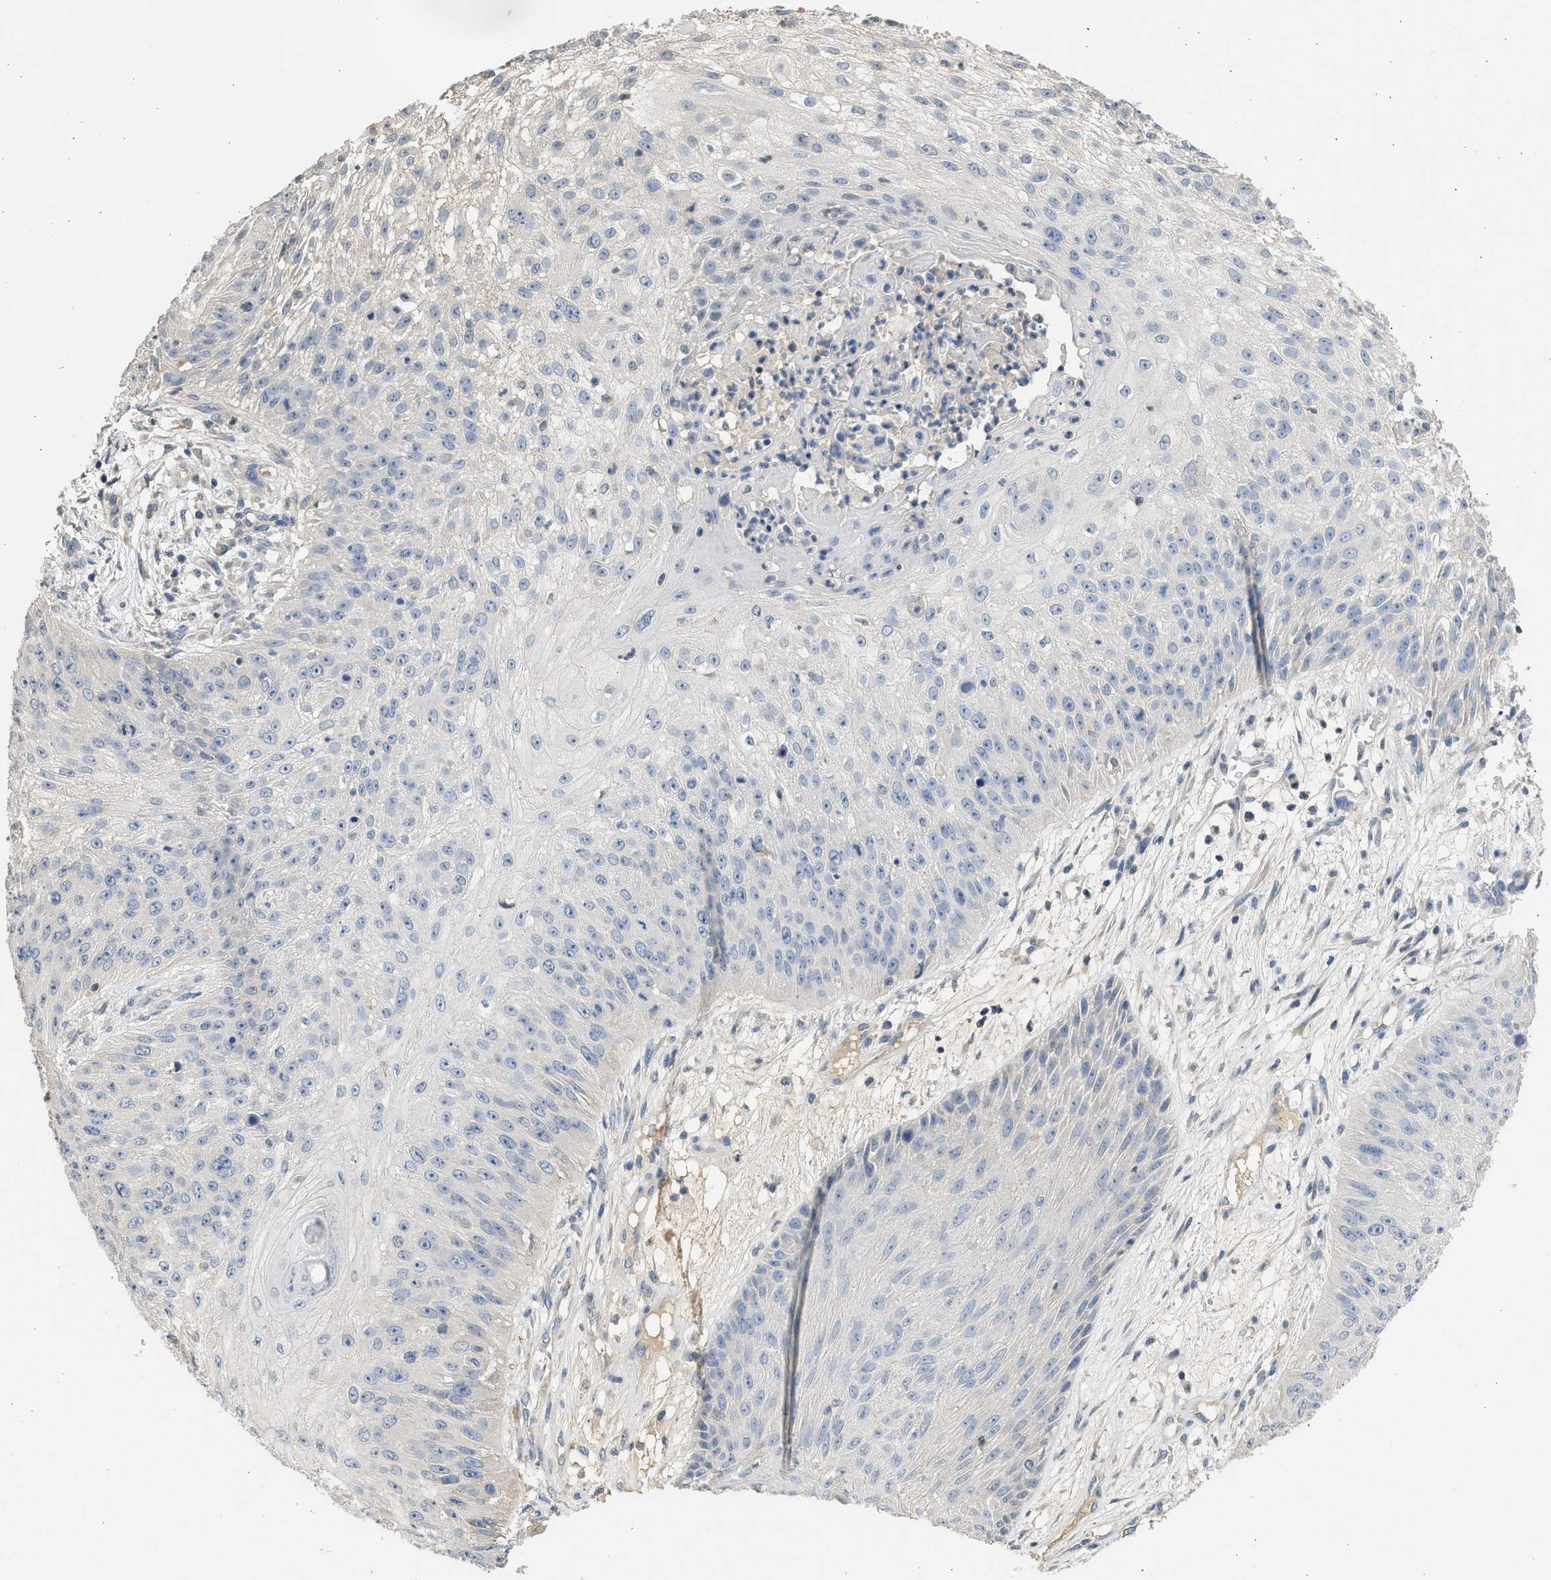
{"staining": {"intensity": "negative", "quantity": "none", "location": "none"}, "tissue": "skin cancer", "cell_type": "Tumor cells", "image_type": "cancer", "snomed": [{"axis": "morphology", "description": "Squamous cell carcinoma, NOS"}, {"axis": "topography", "description": "Skin"}], "caption": "Photomicrograph shows no significant protein staining in tumor cells of squamous cell carcinoma (skin). Nuclei are stained in blue.", "gene": "SULT2A1", "patient": {"sex": "female", "age": 80}}